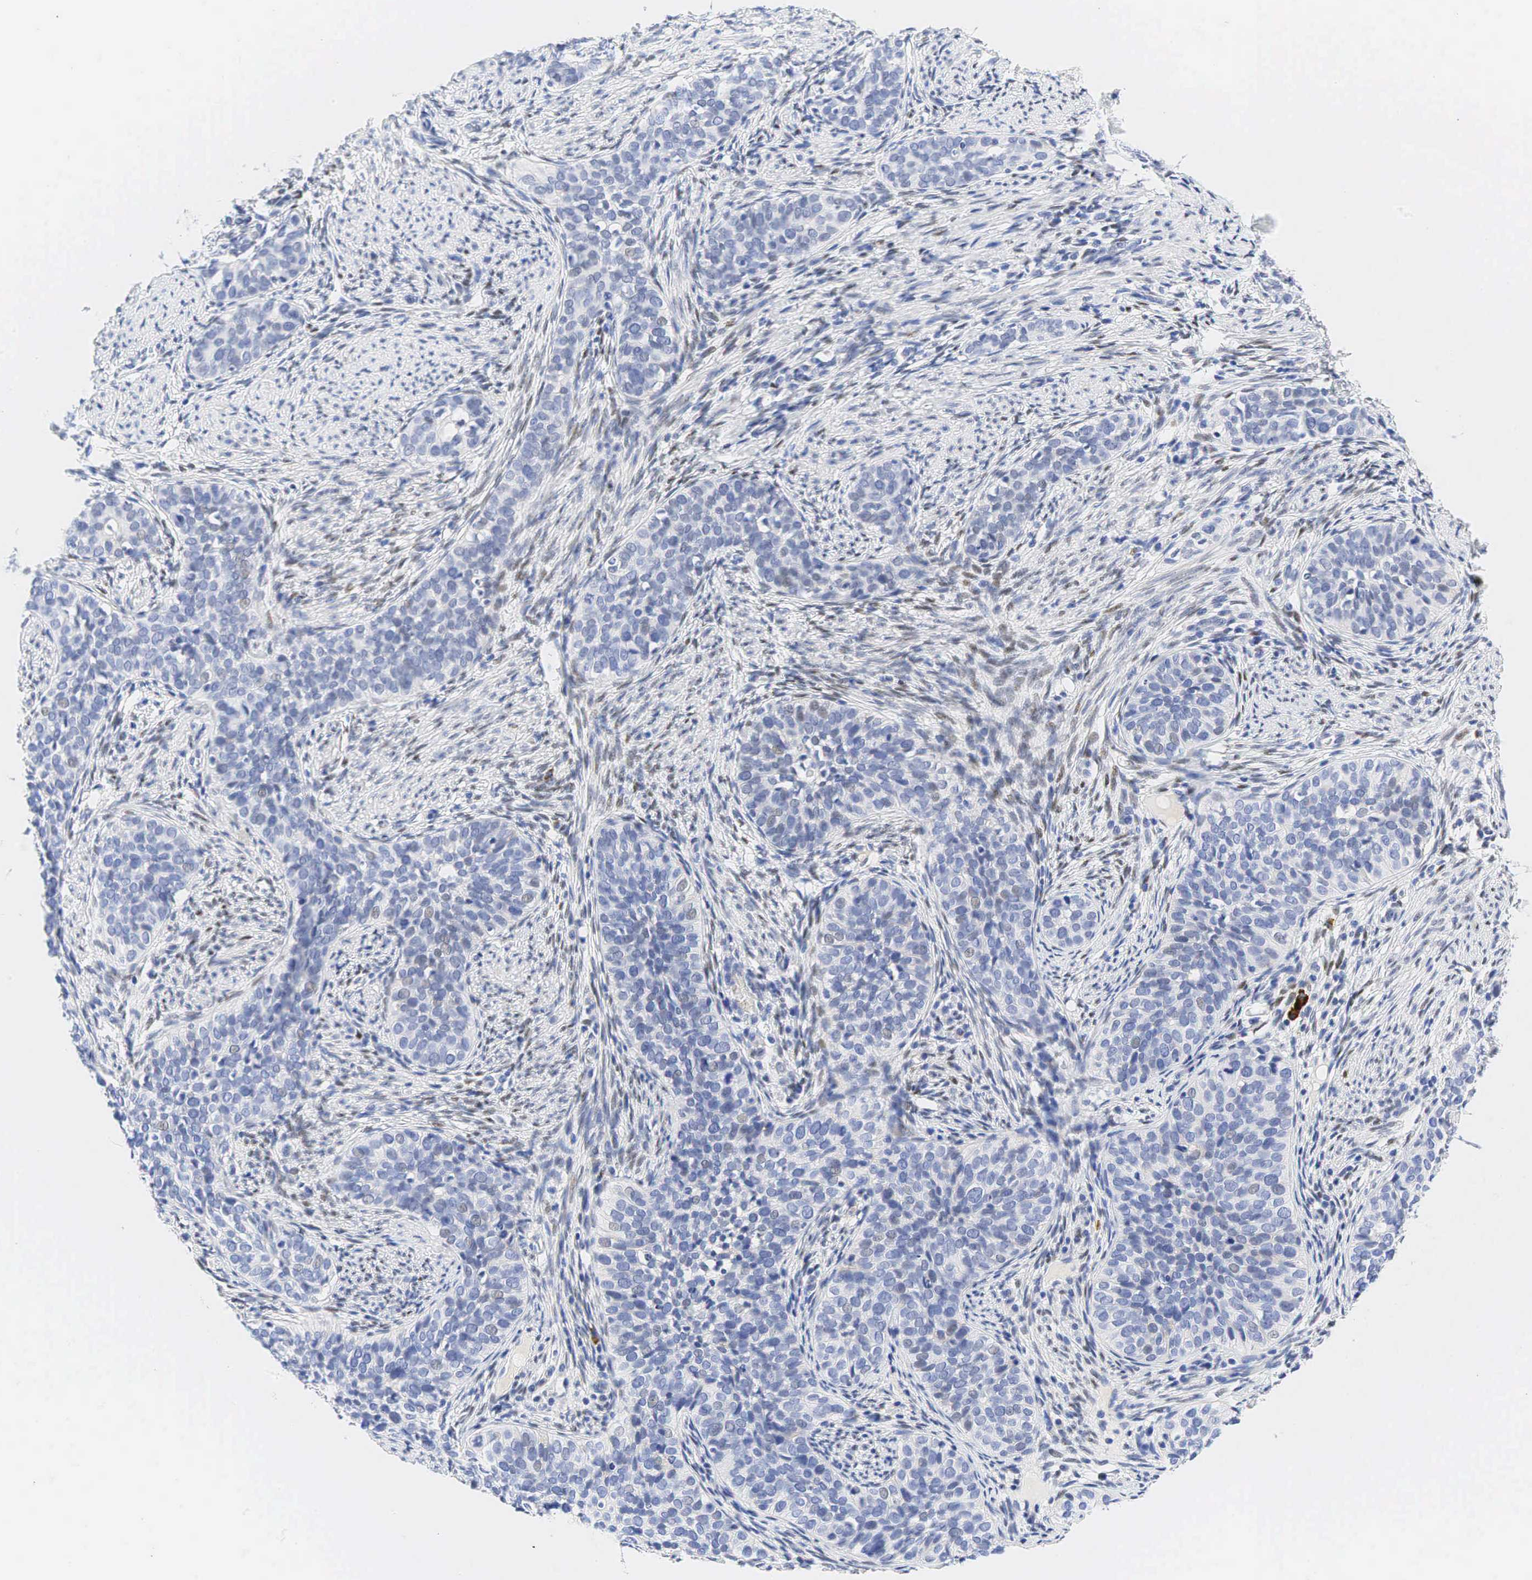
{"staining": {"intensity": "negative", "quantity": "none", "location": "none"}, "tissue": "cervical cancer", "cell_type": "Tumor cells", "image_type": "cancer", "snomed": [{"axis": "morphology", "description": "Squamous cell carcinoma, NOS"}, {"axis": "topography", "description": "Cervix"}], "caption": "Immunohistochemistry micrograph of neoplastic tissue: cervical cancer stained with DAB (3,3'-diaminobenzidine) reveals no significant protein positivity in tumor cells.", "gene": "AR", "patient": {"sex": "female", "age": 31}}